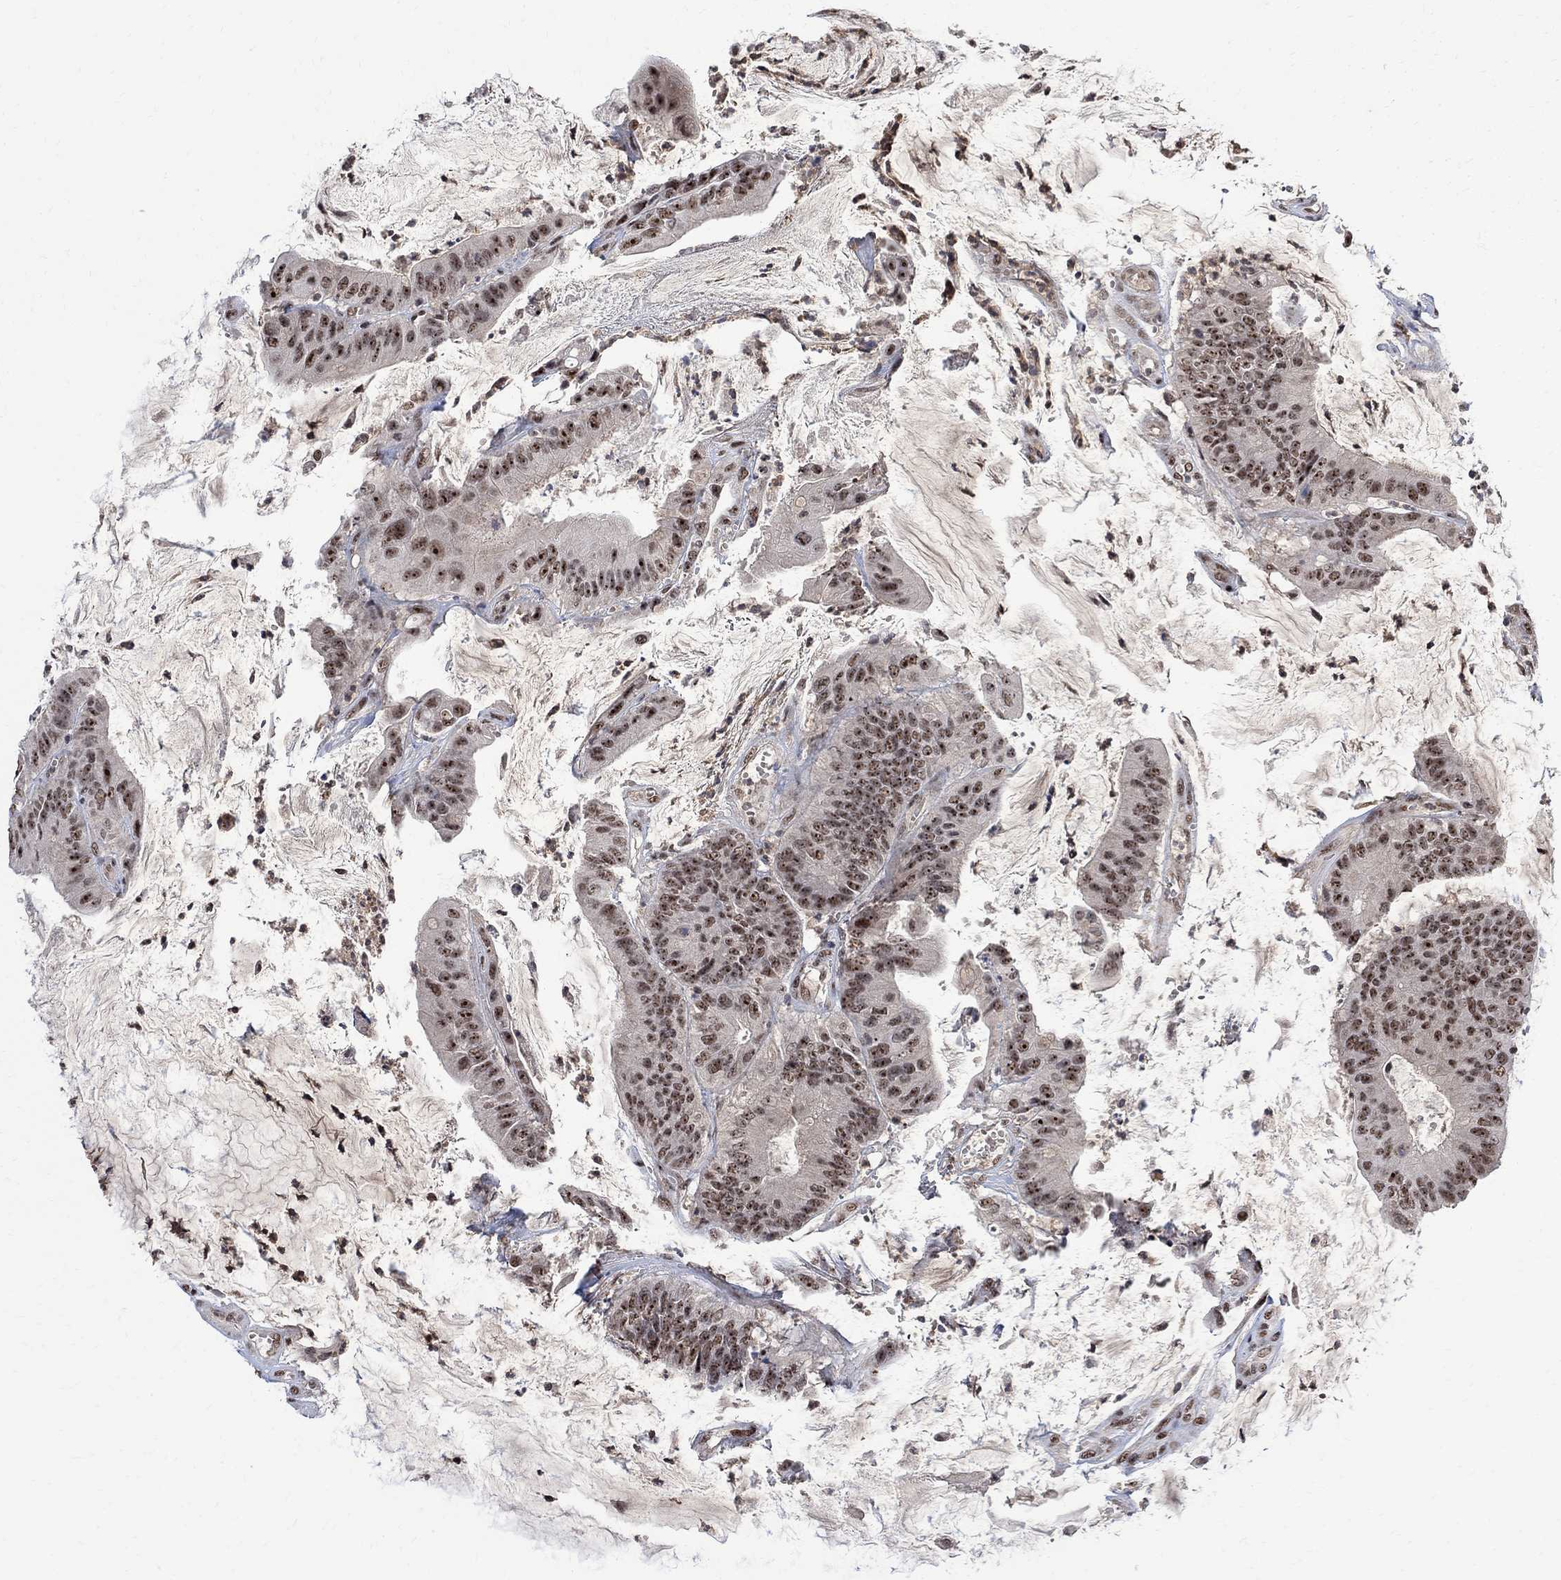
{"staining": {"intensity": "strong", "quantity": ">75%", "location": "nuclear"}, "tissue": "colorectal cancer", "cell_type": "Tumor cells", "image_type": "cancer", "snomed": [{"axis": "morphology", "description": "Adenocarcinoma, NOS"}, {"axis": "topography", "description": "Colon"}], "caption": "Immunohistochemistry (DAB (3,3'-diaminobenzidine)) staining of colorectal cancer (adenocarcinoma) reveals strong nuclear protein expression in about >75% of tumor cells.", "gene": "E4F1", "patient": {"sex": "female", "age": 69}}